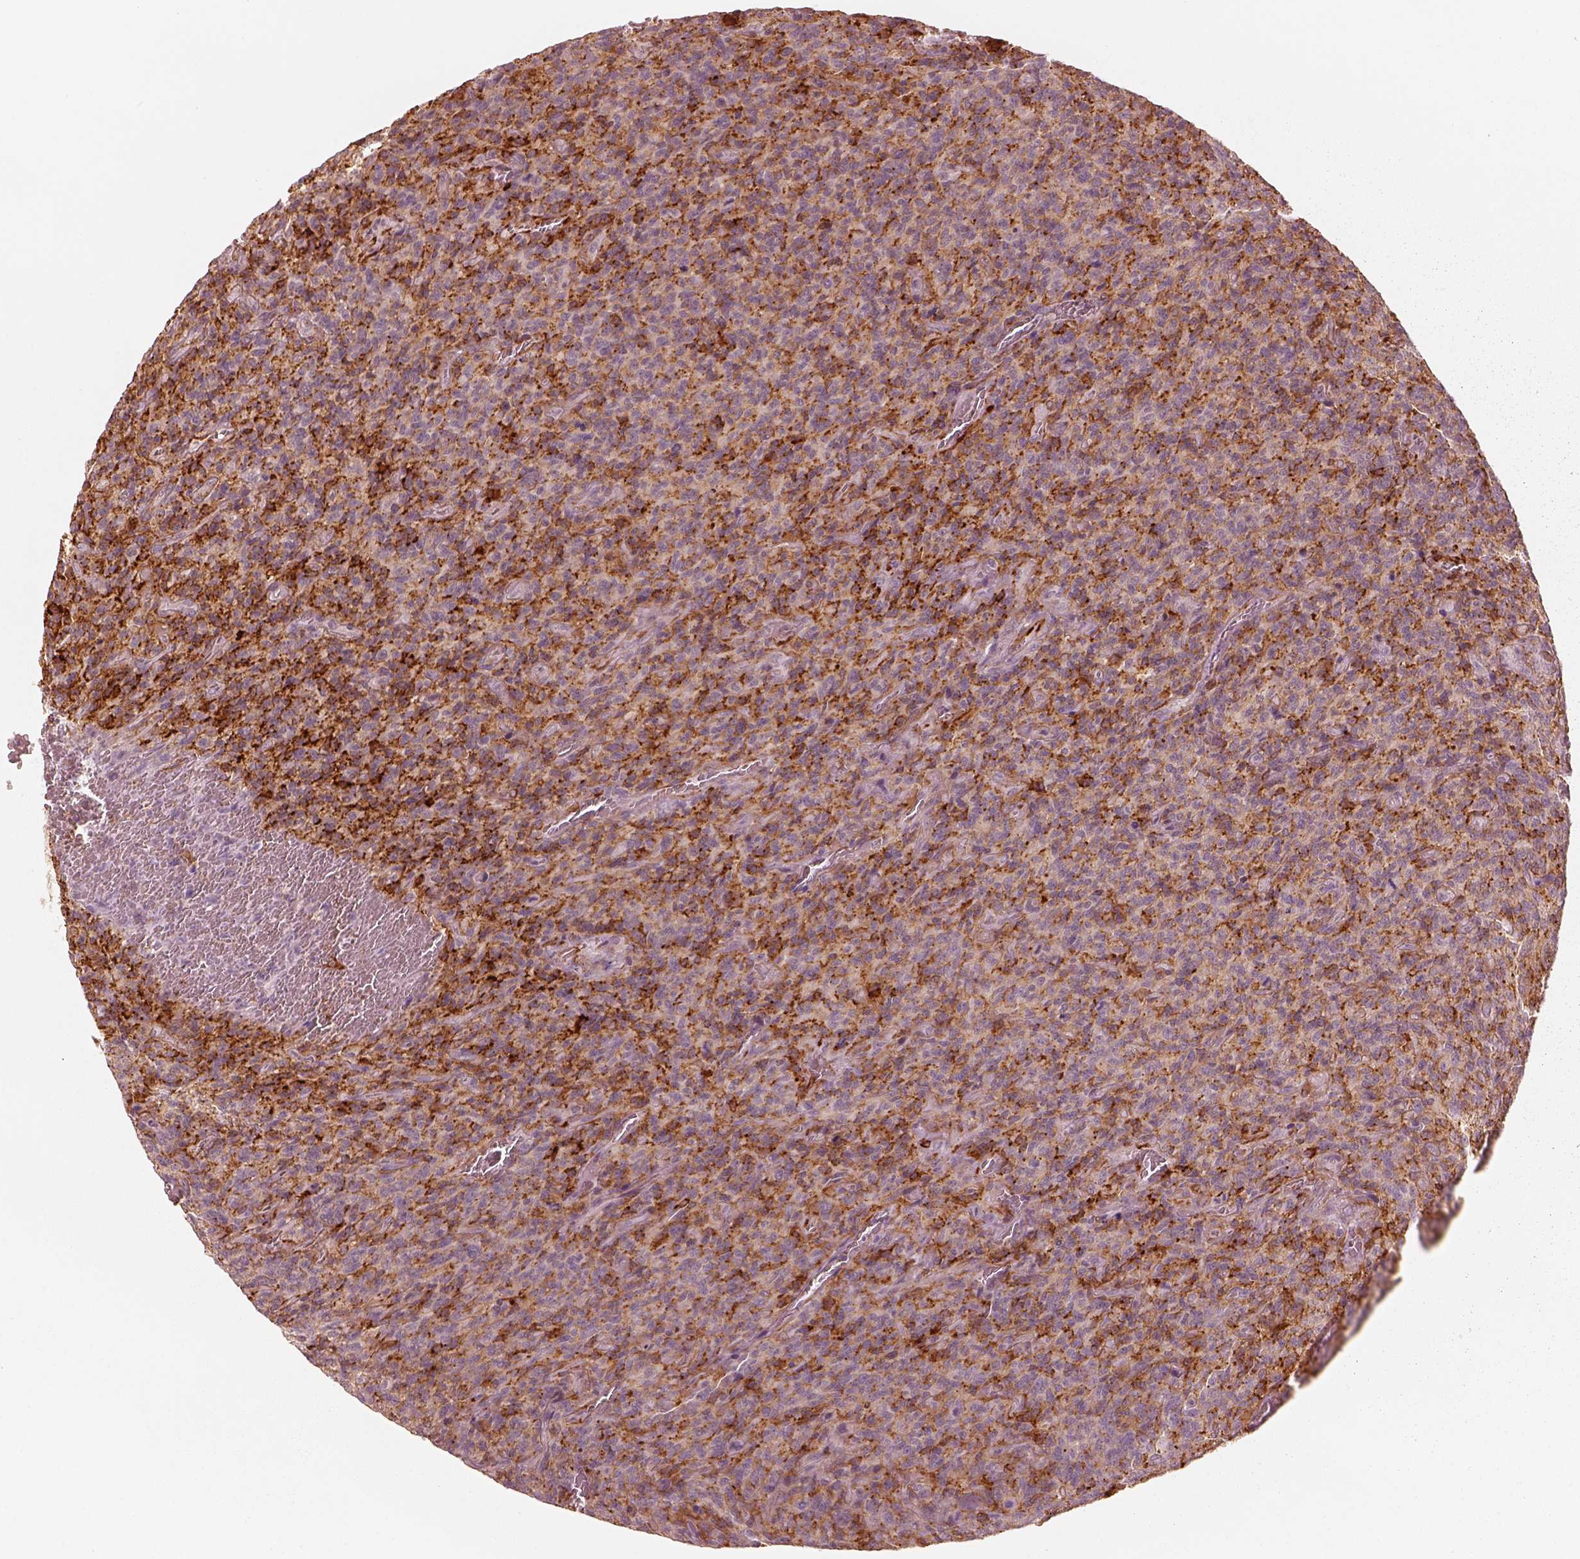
{"staining": {"intensity": "moderate", "quantity": ">75%", "location": "cytoplasmic/membranous"}, "tissue": "glioma", "cell_type": "Tumor cells", "image_type": "cancer", "snomed": [{"axis": "morphology", "description": "Glioma, malignant, High grade"}, {"axis": "topography", "description": "Brain"}], "caption": "High-power microscopy captured an IHC micrograph of glioma, revealing moderate cytoplasmic/membranous expression in about >75% of tumor cells. The staining is performed using DAB brown chromogen to label protein expression. The nuclei are counter-stained blue using hematoxylin.", "gene": "DNAAF9", "patient": {"sex": "male", "age": 76}}